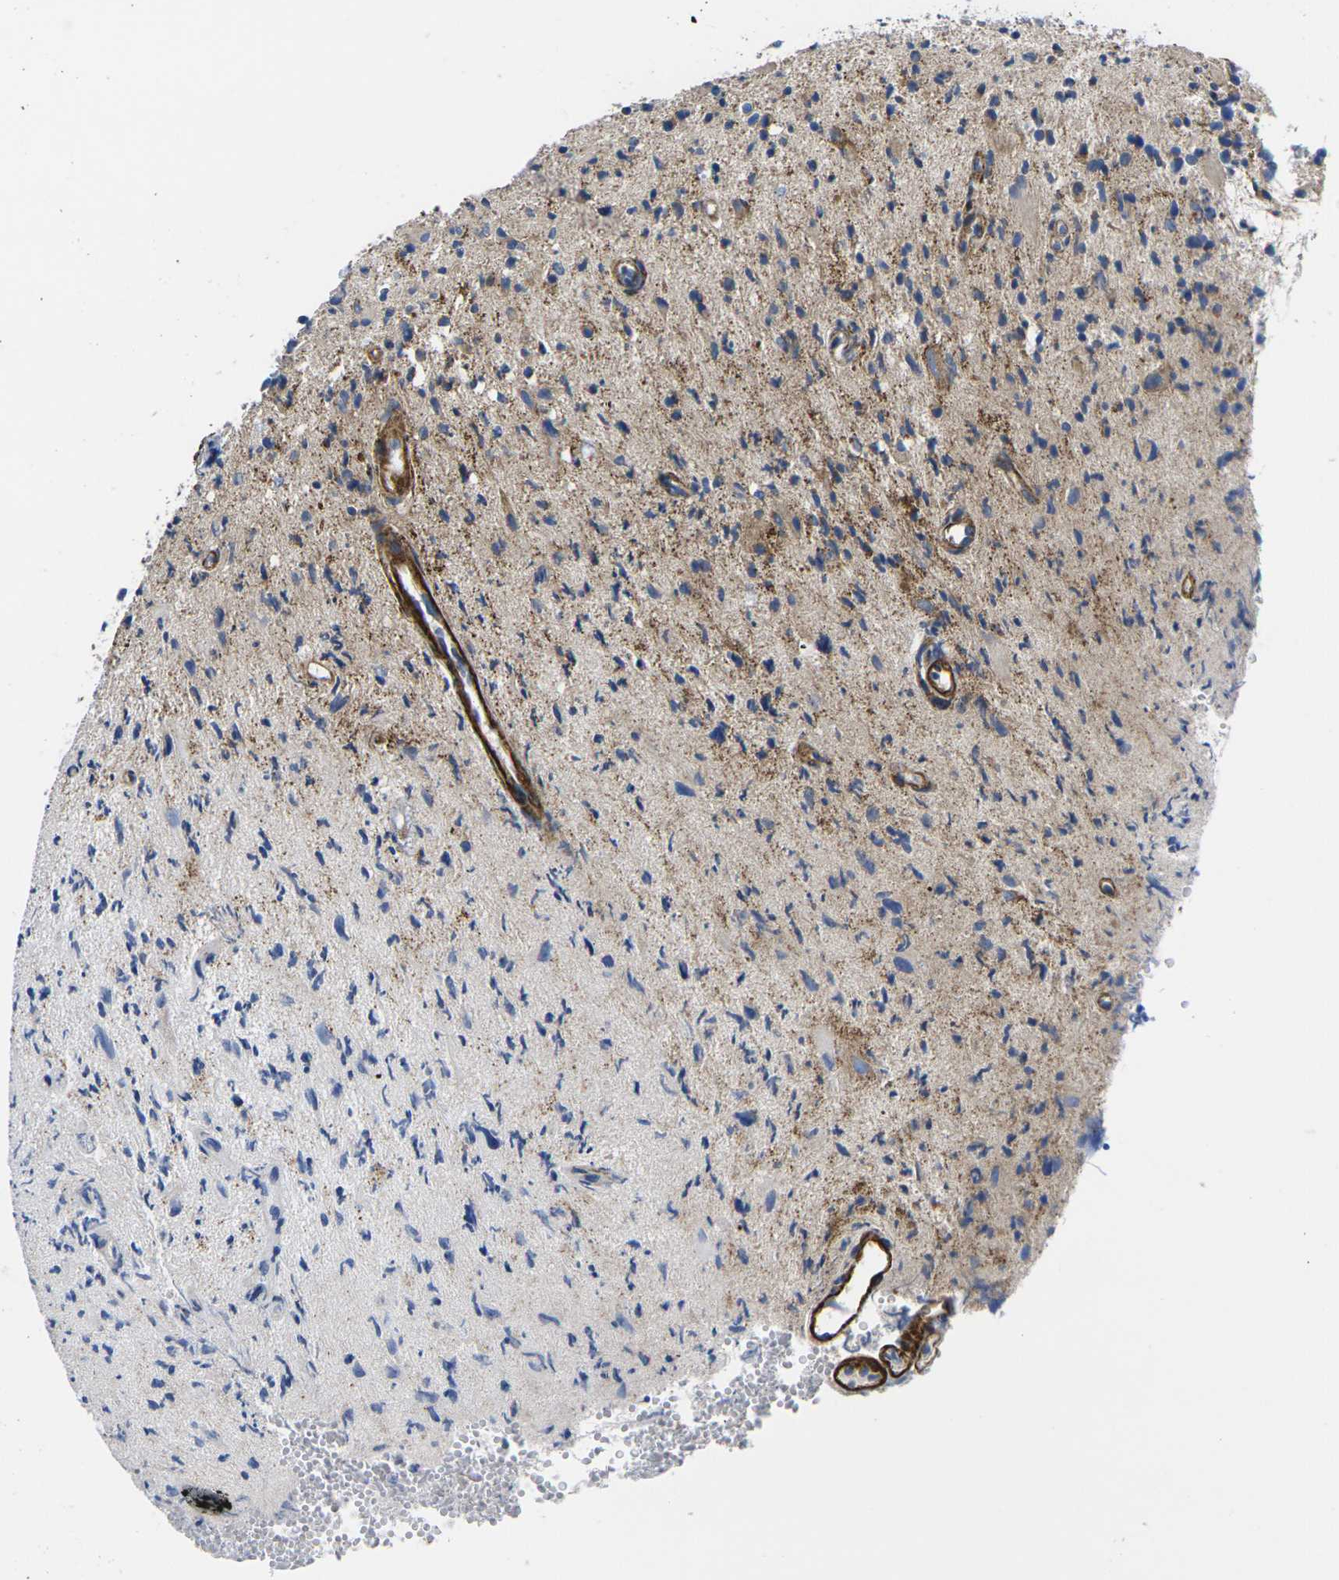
{"staining": {"intensity": "moderate", "quantity": "<25%", "location": "cytoplasmic/membranous"}, "tissue": "glioma", "cell_type": "Tumor cells", "image_type": "cancer", "snomed": [{"axis": "morphology", "description": "Glioma, malignant, High grade"}, {"axis": "topography", "description": "Brain"}], "caption": "Immunohistochemistry (IHC) staining of malignant high-grade glioma, which displays low levels of moderate cytoplasmic/membranous positivity in approximately <25% of tumor cells indicating moderate cytoplasmic/membranous protein positivity. The staining was performed using DAB (3,3'-diaminobenzidine) (brown) for protein detection and nuclei were counterstained in hematoxylin (blue).", "gene": "GPR4", "patient": {"sex": "male", "age": 48}}